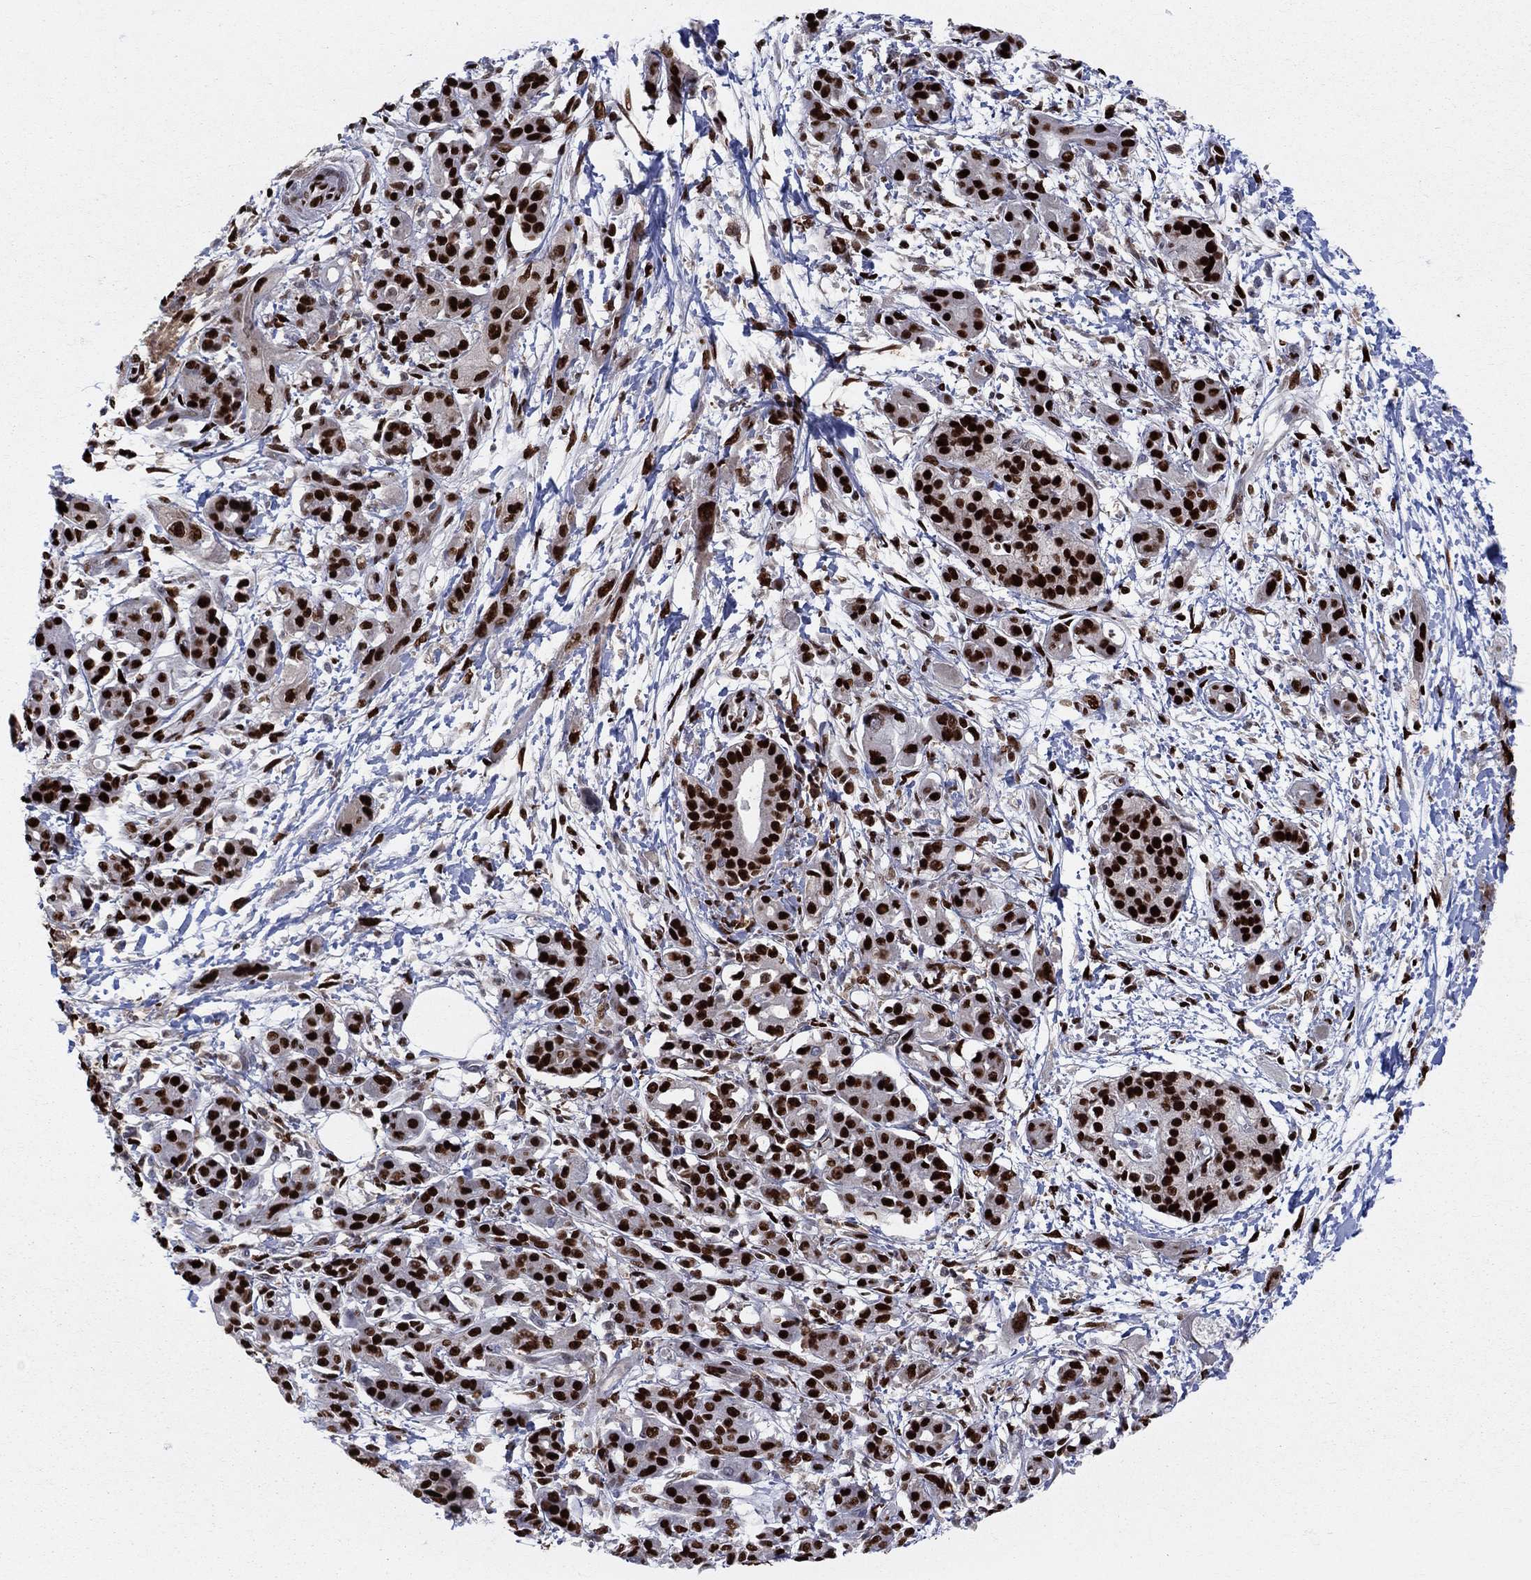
{"staining": {"intensity": "strong", "quantity": ">75%", "location": "nuclear"}, "tissue": "pancreatic cancer", "cell_type": "Tumor cells", "image_type": "cancer", "snomed": [{"axis": "morphology", "description": "Adenocarcinoma, NOS"}, {"axis": "topography", "description": "Pancreas"}], "caption": "Immunohistochemical staining of pancreatic adenocarcinoma exhibits strong nuclear protein expression in approximately >75% of tumor cells. (Stains: DAB in brown, nuclei in blue, Microscopy: brightfield microscopy at high magnification).", "gene": "ZNHIT3", "patient": {"sex": "male", "age": 72}}